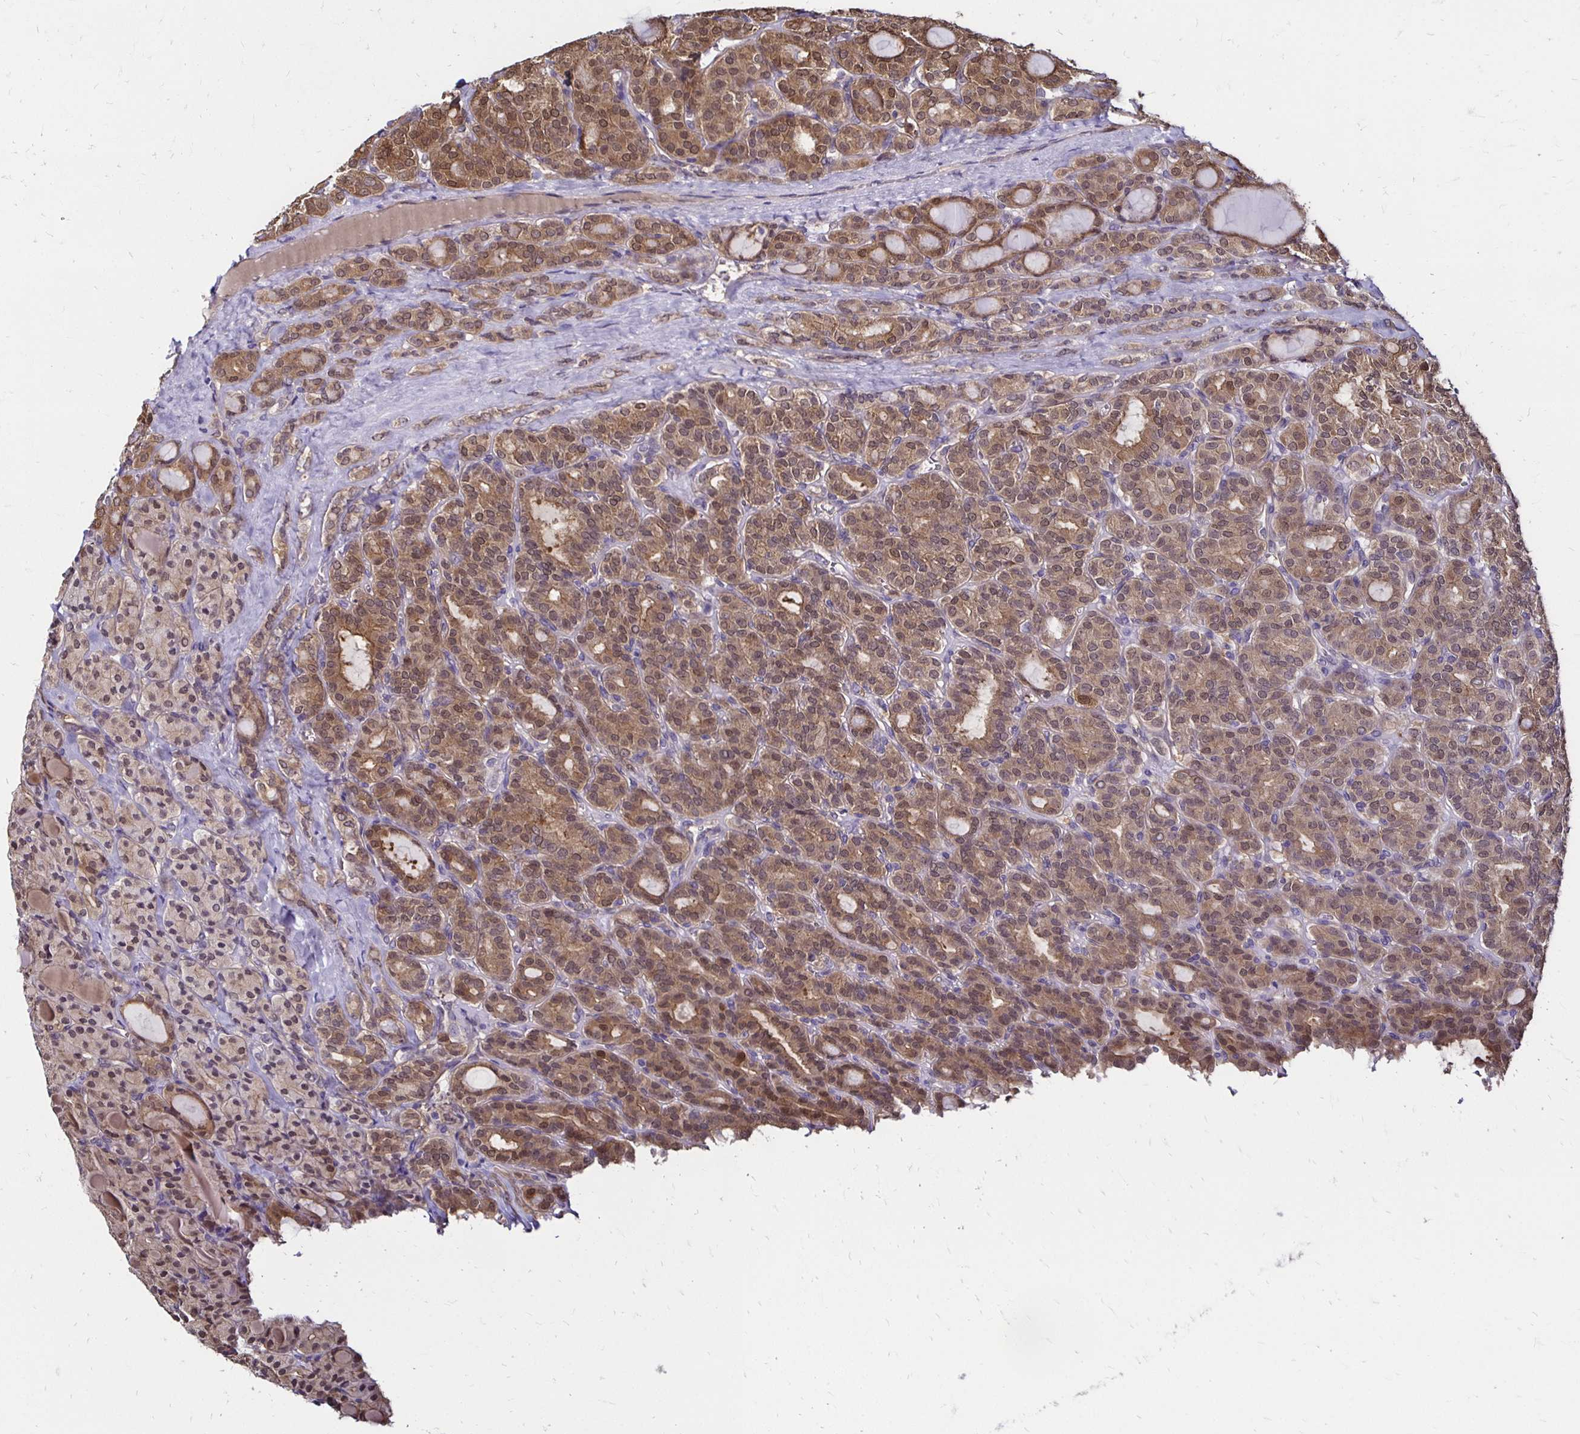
{"staining": {"intensity": "moderate", "quantity": ">75%", "location": "cytoplasmic/membranous,nuclear"}, "tissue": "thyroid cancer", "cell_type": "Tumor cells", "image_type": "cancer", "snomed": [{"axis": "morphology", "description": "Normal tissue, NOS"}, {"axis": "morphology", "description": "Follicular adenoma carcinoma, NOS"}, {"axis": "topography", "description": "Thyroid gland"}], "caption": "Thyroid cancer (follicular adenoma carcinoma) stained with a brown dye shows moderate cytoplasmic/membranous and nuclear positive positivity in approximately >75% of tumor cells.", "gene": "TXN", "patient": {"sex": "female", "age": 31}}